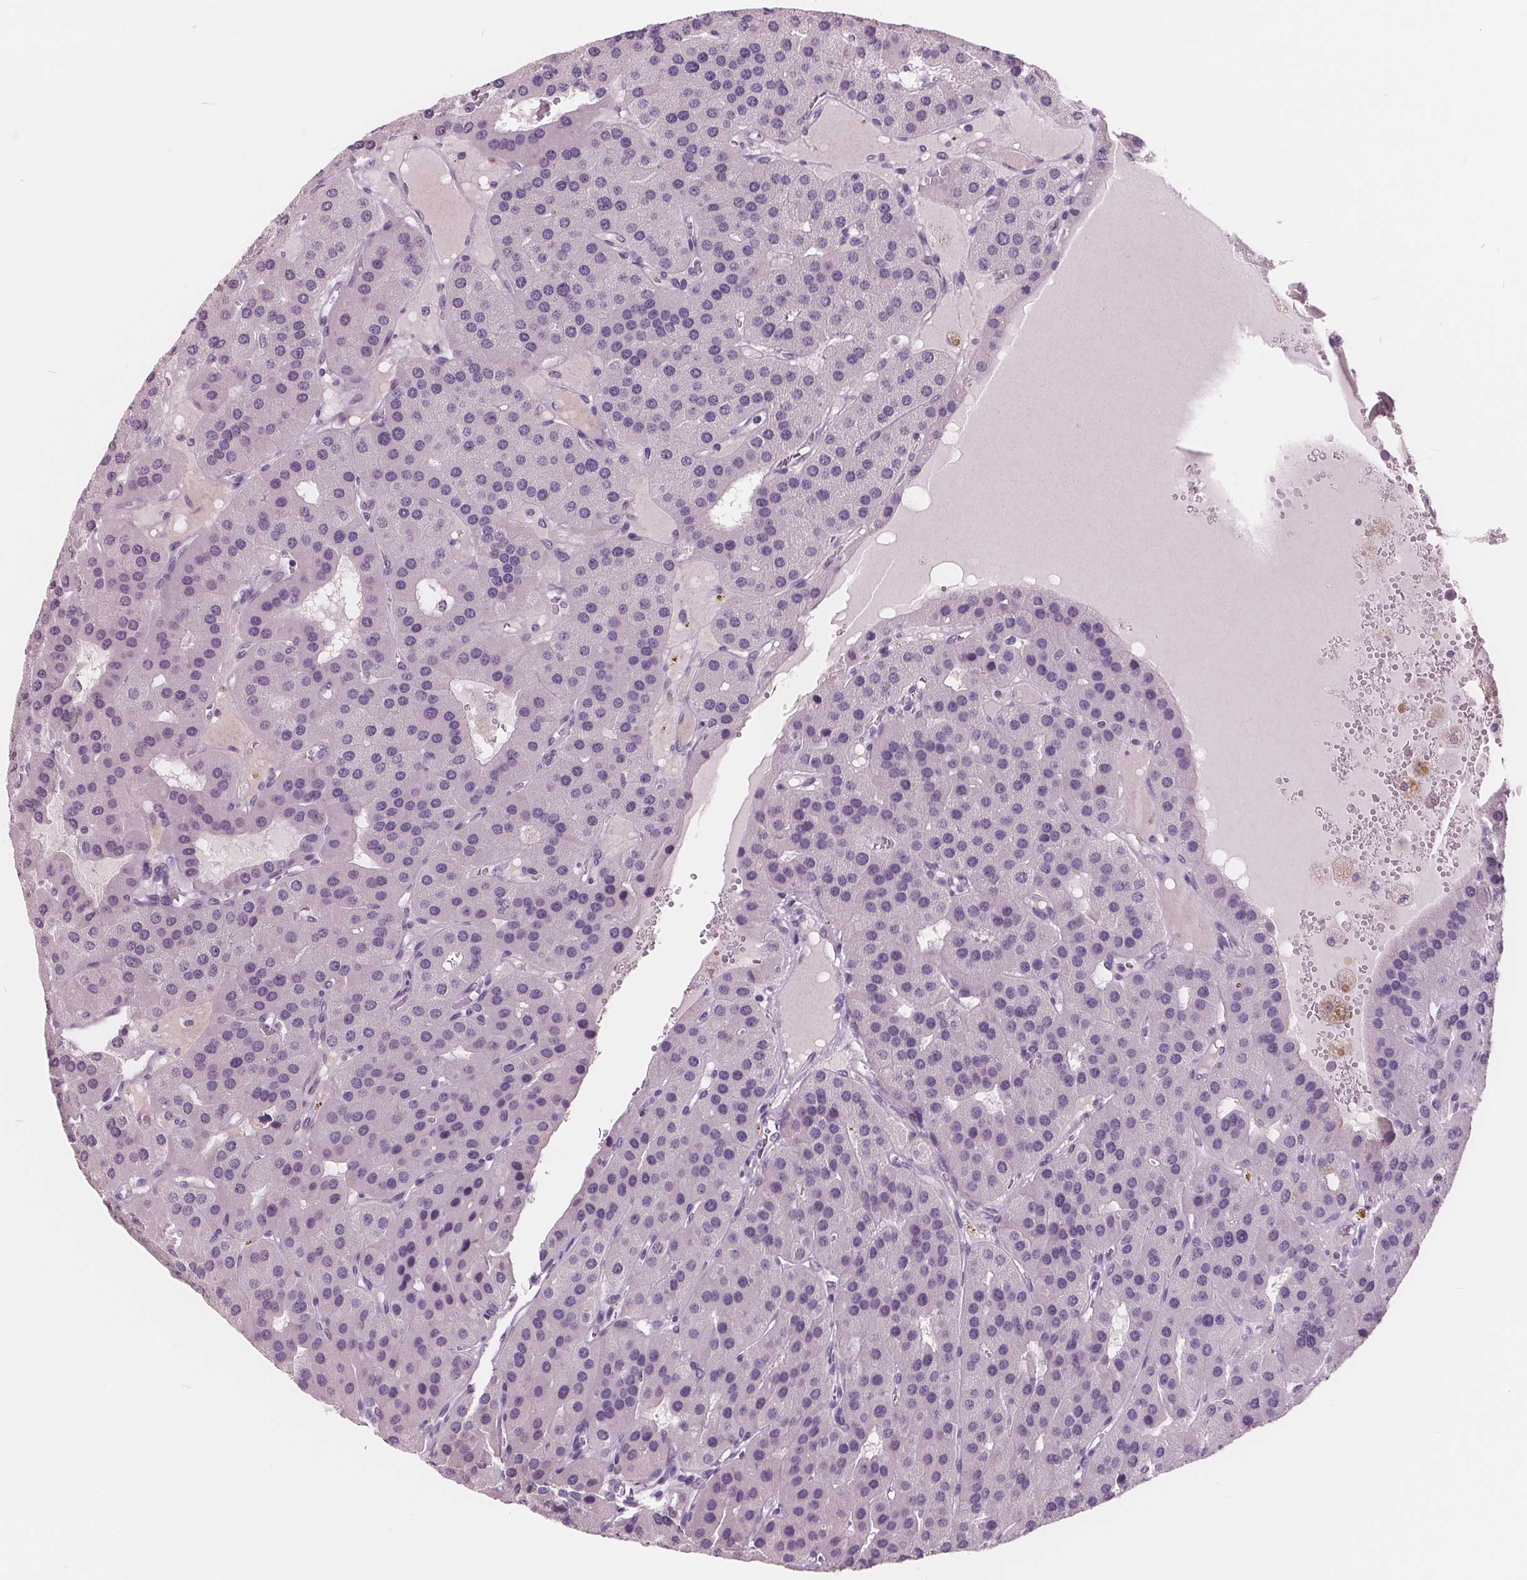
{"staining": {"intensity": "negative", "quantity": "none", "location": "none"}, "tissue": "parathyroid gland", "cell_type": "Glandular cells", "image_type": "normal", "snomed": [{"axis": "morphology", "description": "Normal tissue, NOS"}, {"axis": "morphology", "description": "Adenoma, NOS"}, {"axis": "topography", "description": "Parathyroid gland"}], "caption": "Micrograph shows no protein positivity in glandular cells of benign parathyroid gland.", "gene": "AMBP", "patient": {"sex": "female", "age": 86}}